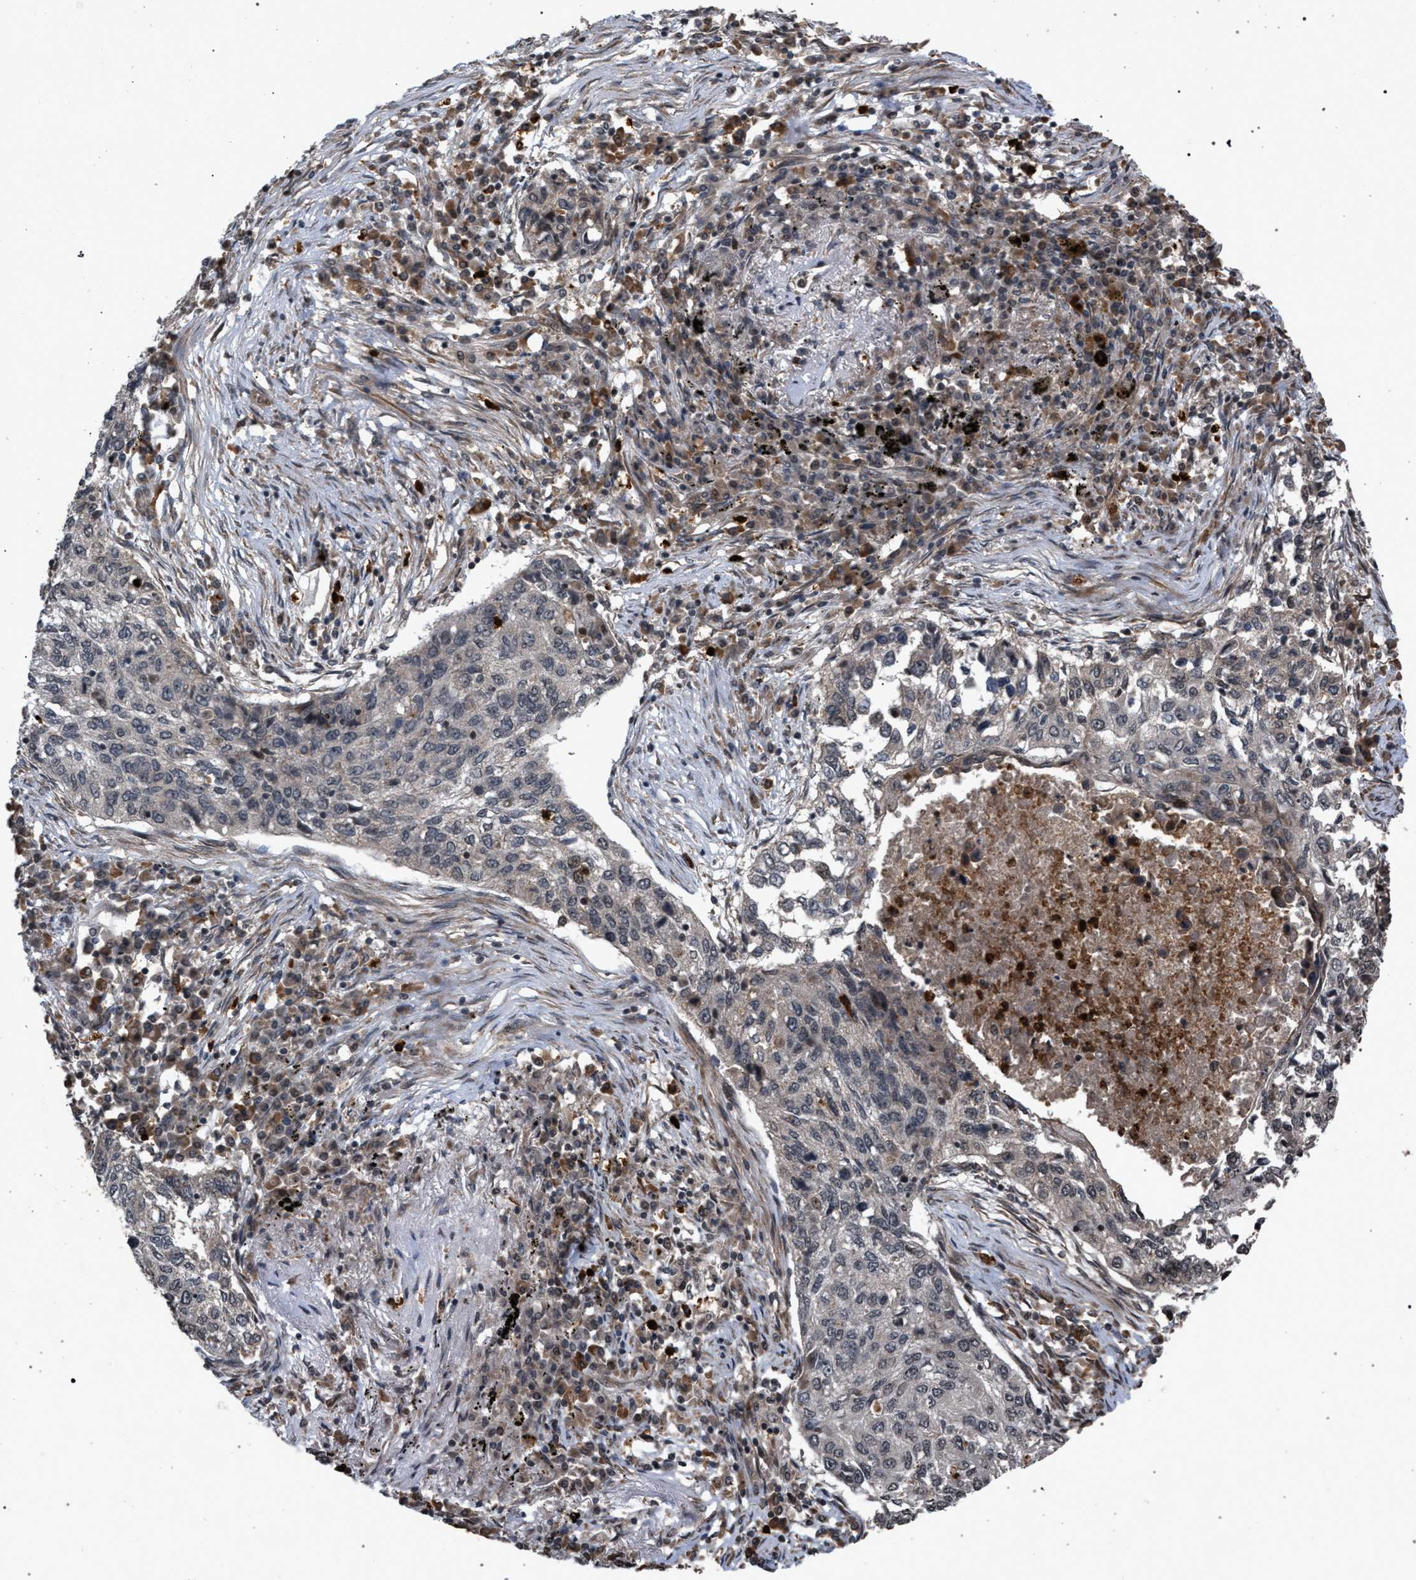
{"staining": {"intensity": "weak", "quantity": "<25%", "location": "cytoplasmic/membranous"}, "tissue": "lung cancer", "cell_type": "Tumor cells", "image_type": "cancer", "snomed": [{"axis": "morphology", "description": "Squamous cell carcinoma, NOS"}, {"axis": "topography", "description": "Lung"}], "caption": "This photomicrograph is of lung cancer stained with immunohistochemistry (IHC) to label a protein in brown with the nuclei are counter-stained blue. There is no expression in tumor cells.", "gene": "IRAK4", "patient": {"sex": "female", "age": 63}}